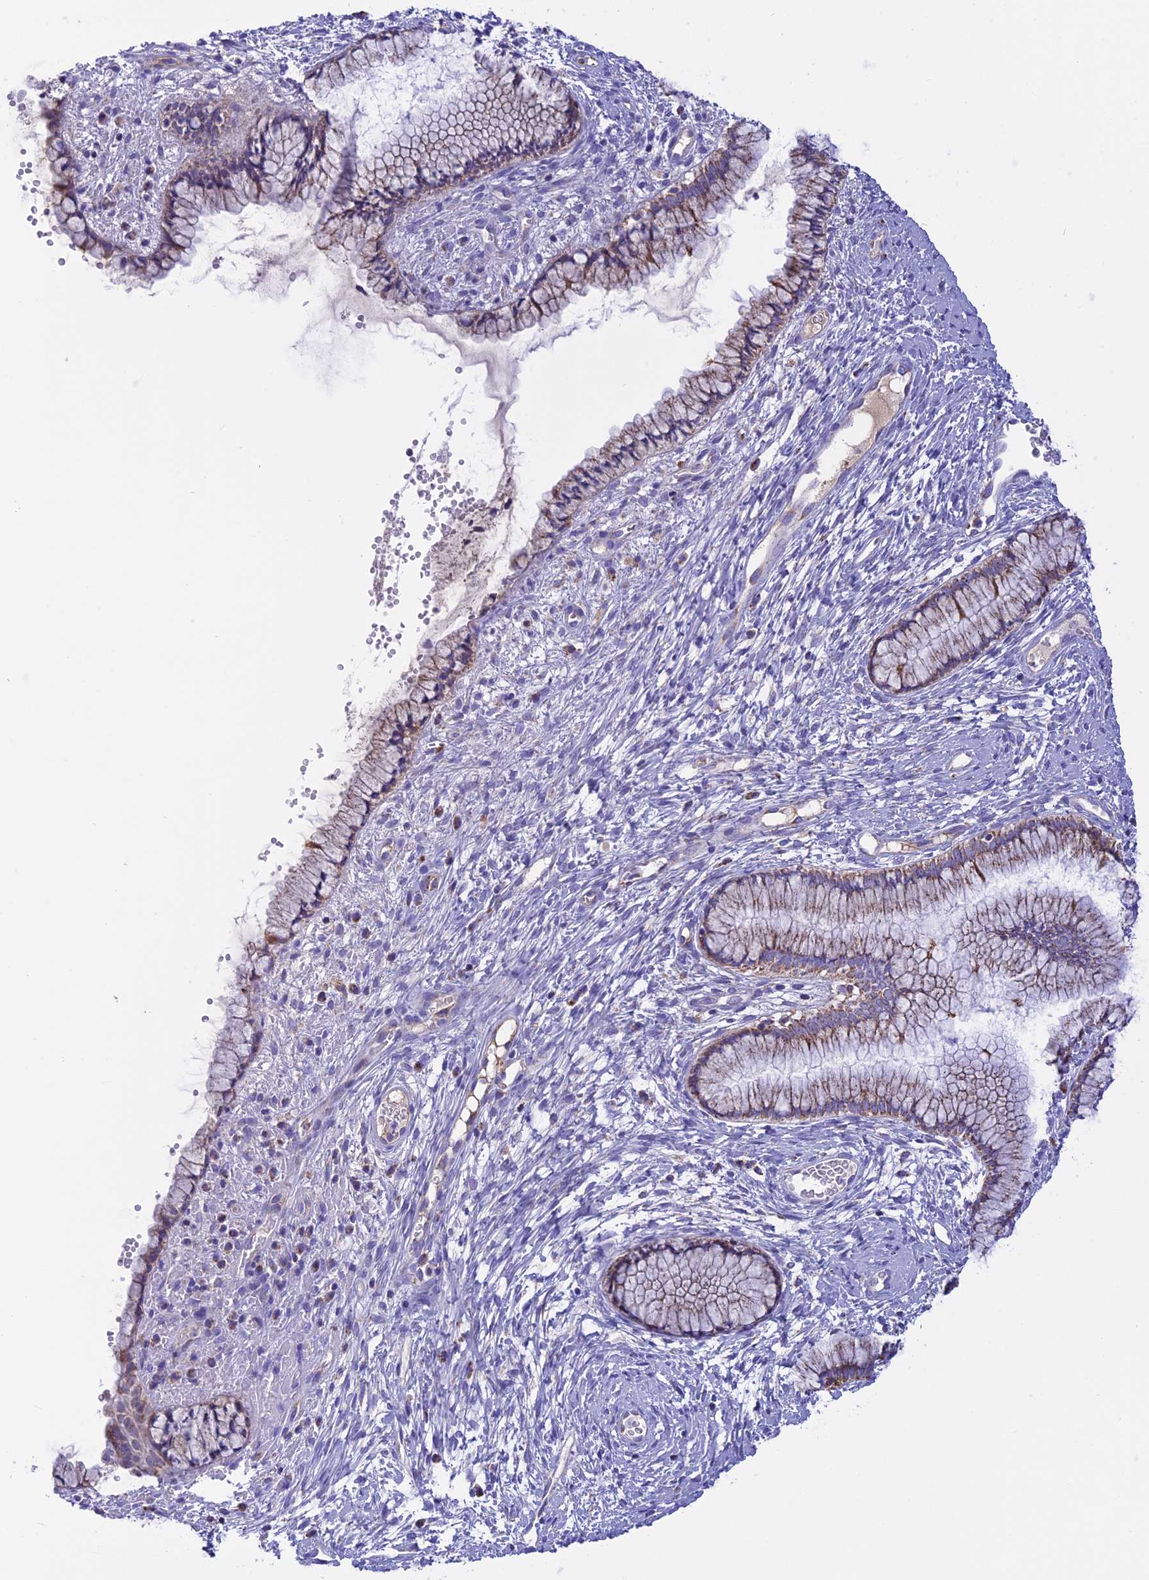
{"staining": {"intensity": "weak", "quantity": ">75%", "location": "cytoplasmic/membranous"}, "tissue": "cervix", "cell_type": "Glandular cells", "image_type": "normal", "snomed": [{"axis": "morphology", "description": "Normal tissue, NOS"}, {"axis": "topography", "description": "Cervix"}], "caption": "Human cervix stained for a protein (brown) reveals weak cytoplasmic/membranous positive expression in approximately >75% of glandular cells.", "gene": "KCNG1", "patient": {"sex": "female", "age": 42}}